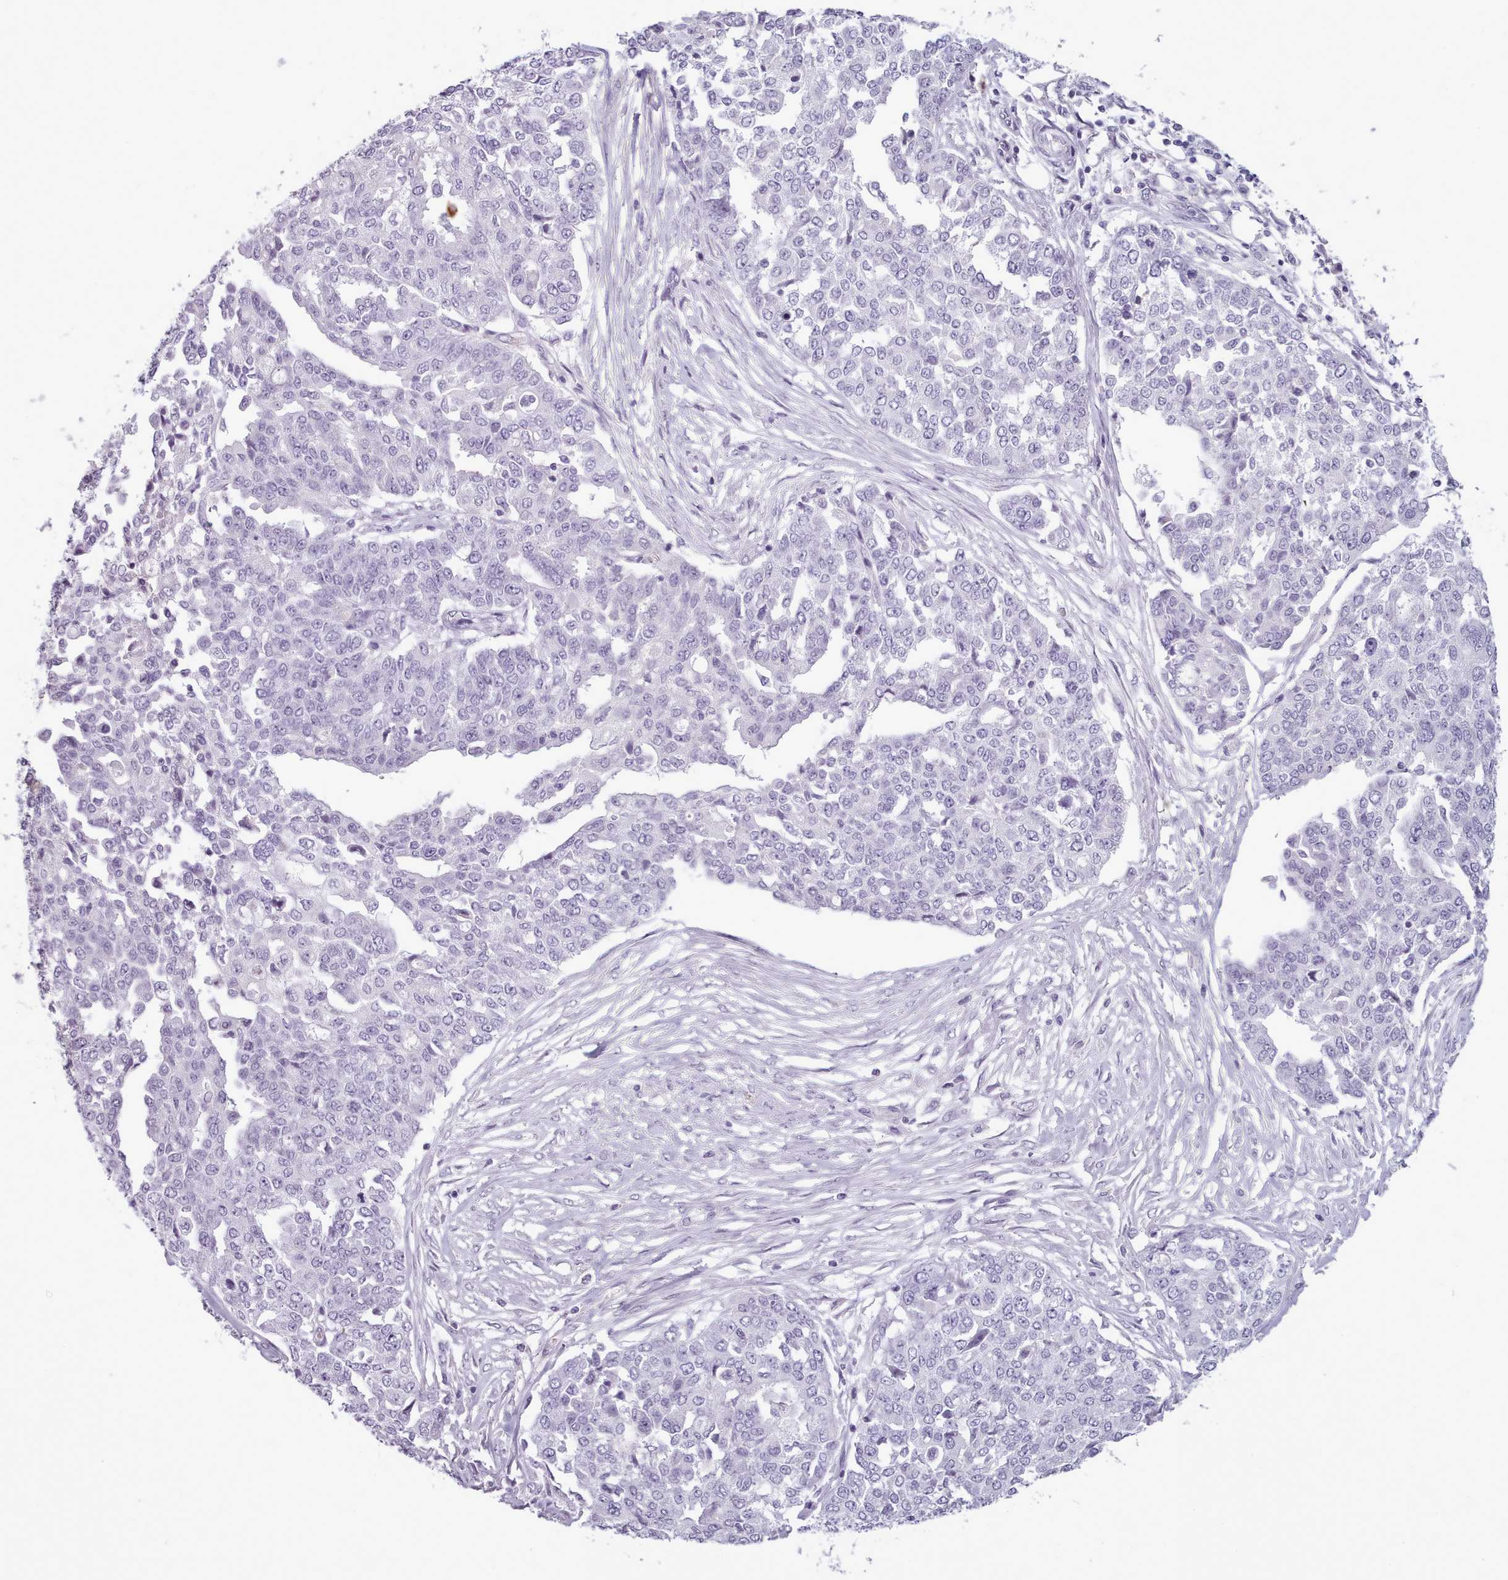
{"staining": {"intensity": "negative", "quantity": "none", "location": "none"}, "tissue": "ovarian cancer", "cell_type": "Tumor cells", "image_type": "cancer", "snomed": [{"axis": "morphology", "description": "Cystadenocarcinoma, serous, NOS"}, {"axis": "topography", "description": "Soft tissue"}, {"axis": "topography", "description": "Ovary"}], "caption": "Tumor cells show no significant staining in serous cystadenocarcinoma (ovarian).", "gene": "NDST2", "patient": {"sex": "female", "age": 57}}